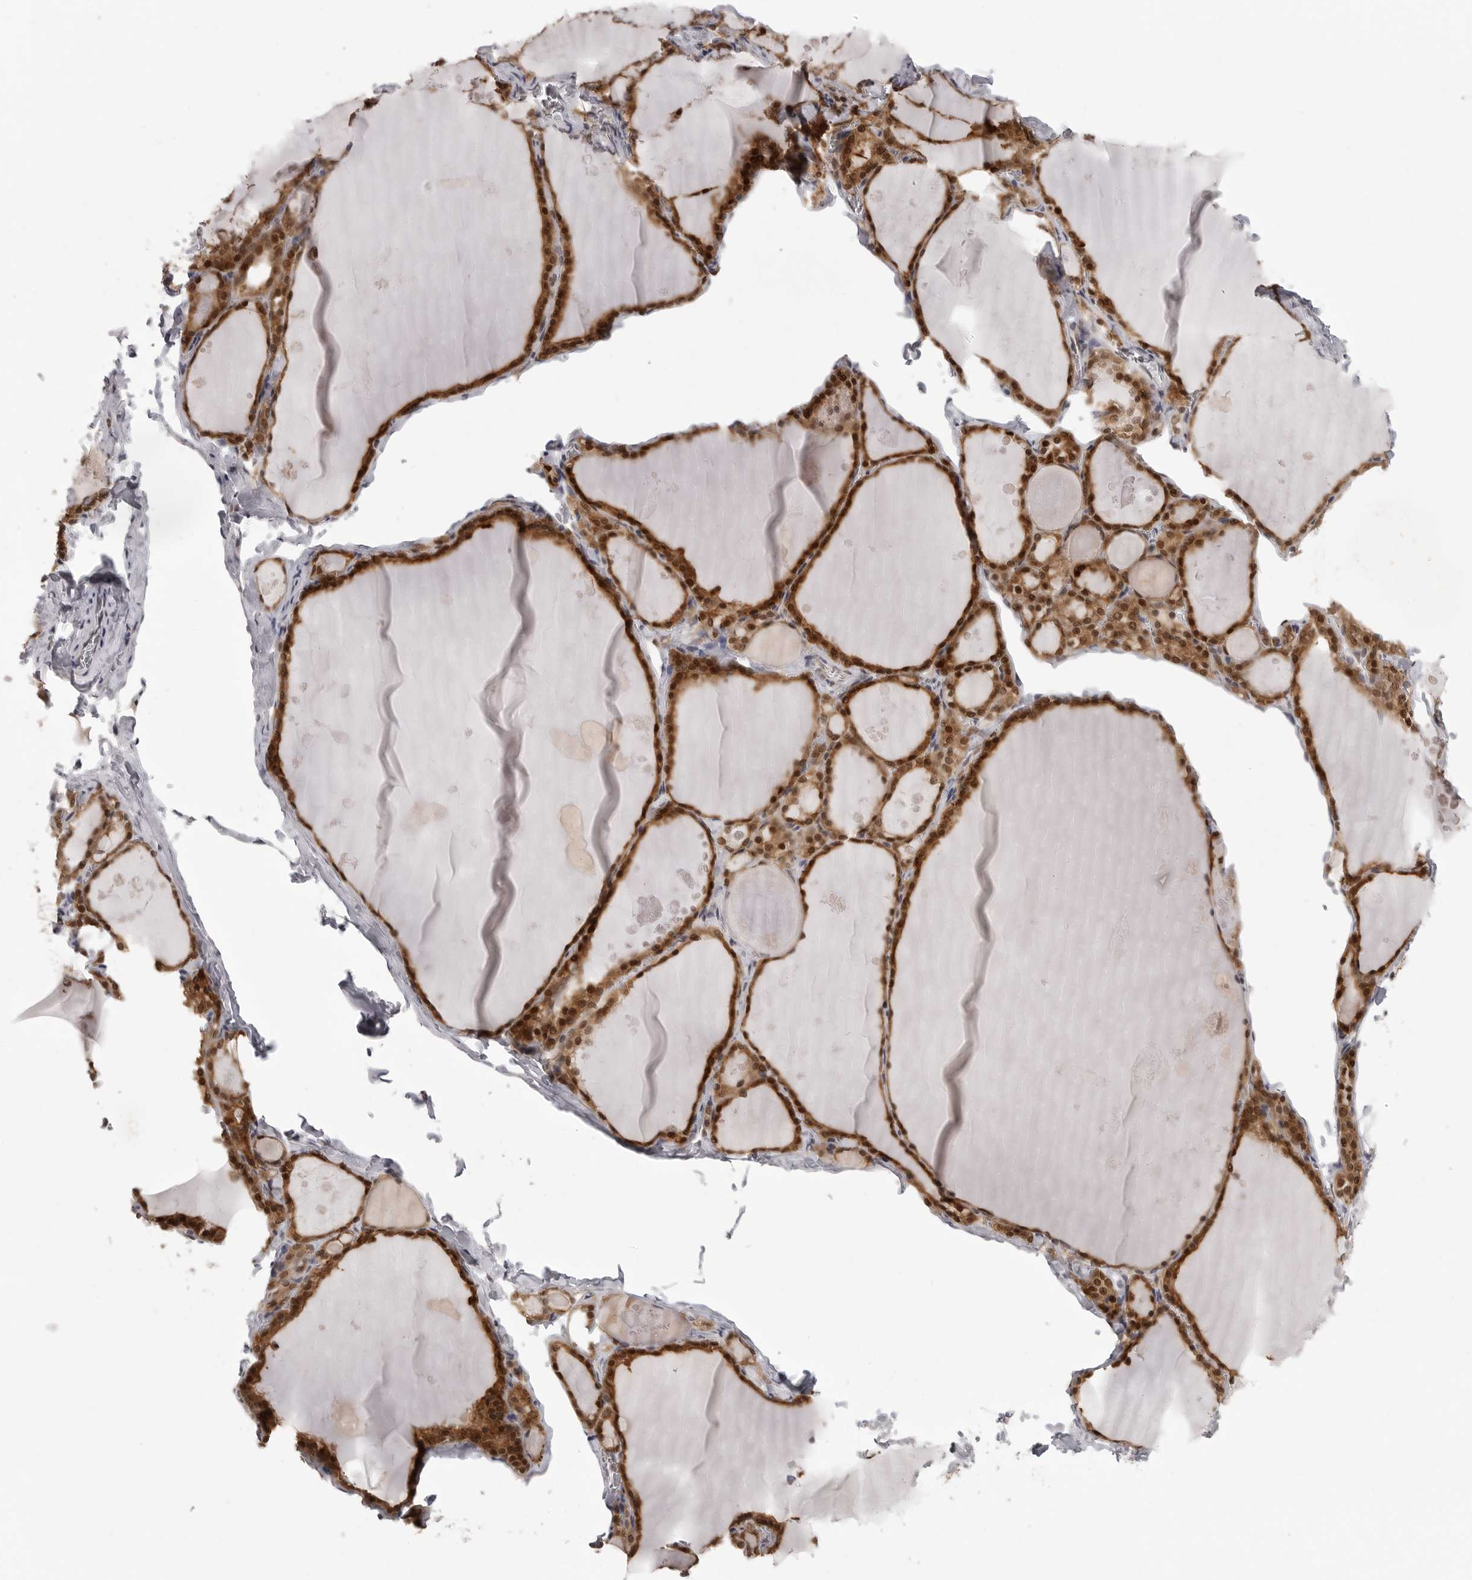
{"staining": {"intensity": "strong", "quantity": ">75%", "location": "cytoplasmic/membranous,nuclear"}, "tissue": "thyroid gland", "cell_type": "Glandular cells", "image_type": "normal", "snomed": [{"axis": "morphology", "description": "Normal tissue, NOS"}, {"axis": "topography", "description": "Thyroid gland"}], "caption": "The image demonstrates a brown stain indicating the presence of a protein in the cytoplasmic/membranous,nuclear of glandular cells in thyroid gland. The protein of interest is stained brown, and the nuclei are stained in blue (DAB IHC with brightfield microscopy, high magnification).", "gene": "PEG3", "patient": {"sex": "male", "age": 56}}